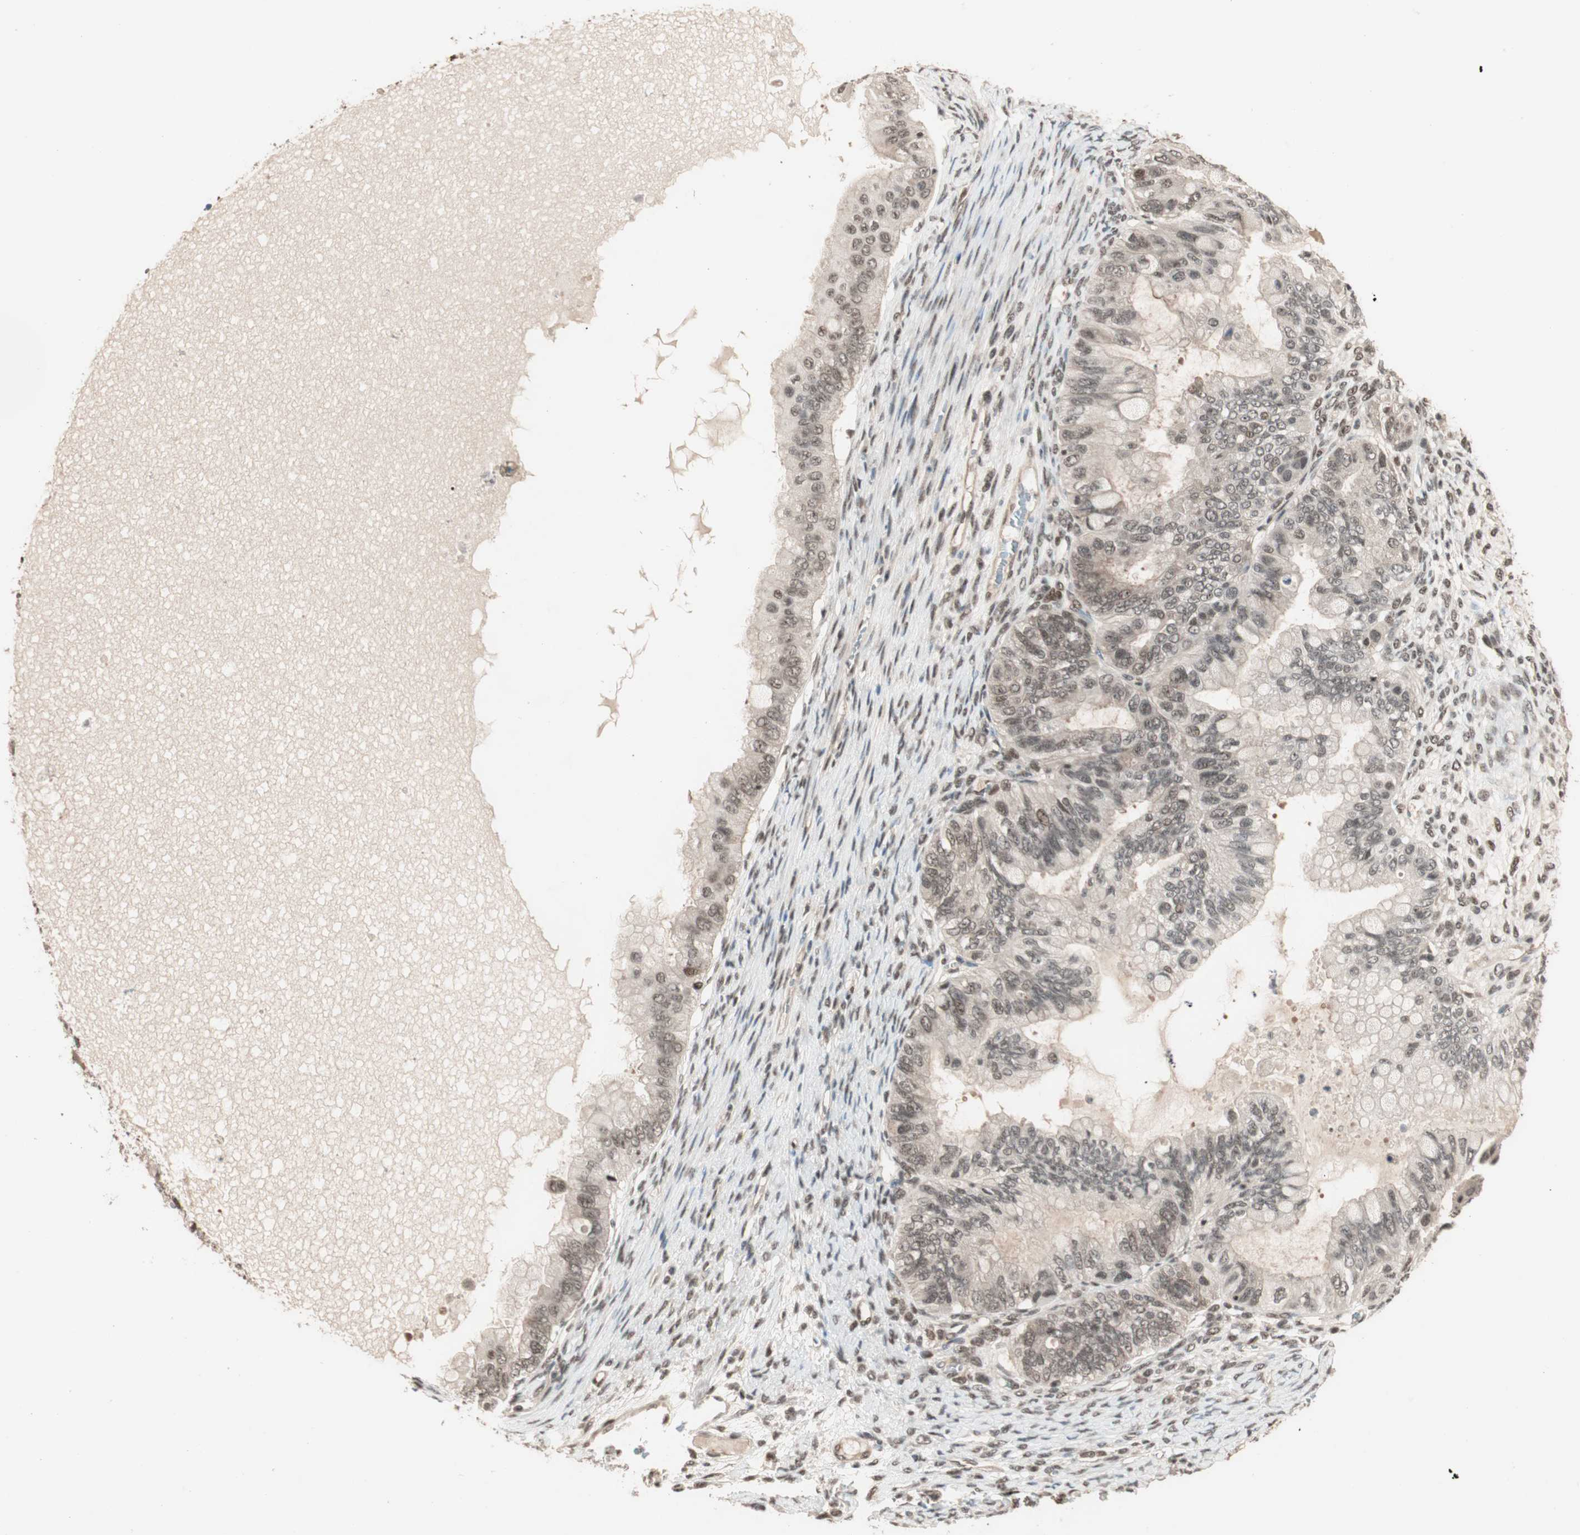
{"staining": {"intensity": "weak", "quantity": ">75%", "location": "nuclear"}, "tissue": "ovarian cancer", "cell_type": "Tumor cells", "image_type": "cancer", "snomed": [{"axis": "morphology", "description": "Cystadenocarcinoma, mucinous, NOS"}, {"axis": "topography", "description": "Ovary"}], "caption": "Mucinous cystadenocarcinoma (ovarian) stained with DAB IHC demonstrates low levels of weak nuclear staining in about >75% of tumor cells. (IHC, brightfield microscopy, high magnification).", "gene": "ZNF701", "patient": {"sex": "female", "age": 80}}